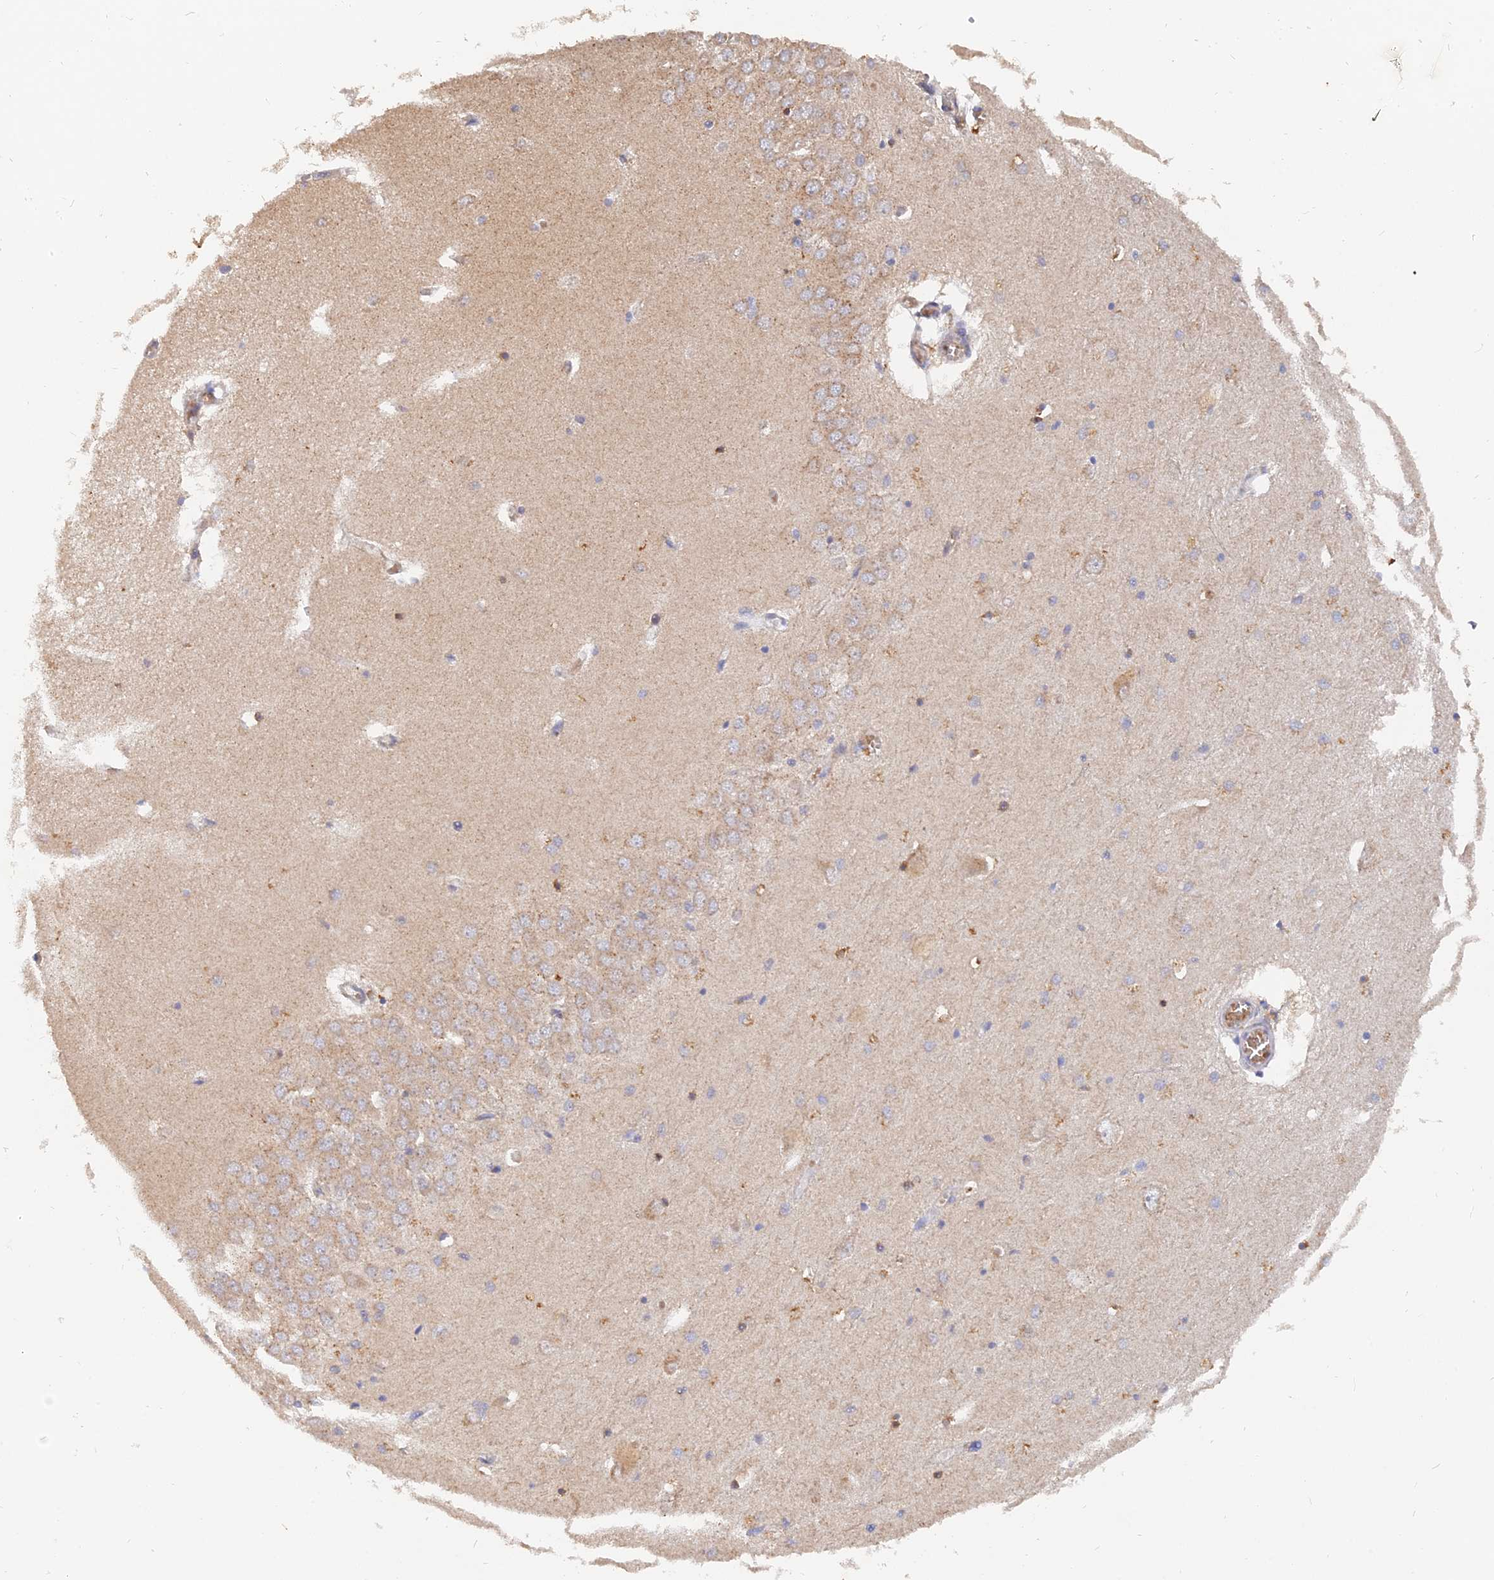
{"staining": {"intensity": "moderate", "quantity": "<25%", "location": "cytoplasmic/membranous"}, "tissue": "hippocampus", "cell_type": "Glial cells", "image_type": "normal", "snomed": [{"axis": "morphology", "description": "Normal tissue, NOS"}, {"axis": "topography", "description": "Hippocampus"}], "caption": "High-magnification brightfield microscopy of normal hippocampus stained with DAB (brown) and counterstained with hematoxylin (blue). glial cells exhibit moderate cytoplasmic/membranous expression is identified in about<25% of cells. (Brightfield microscopy of DAB IHC at high magnification).", "gene": "SLC38A11", "patient": {"sex": "male", "age": 70}}